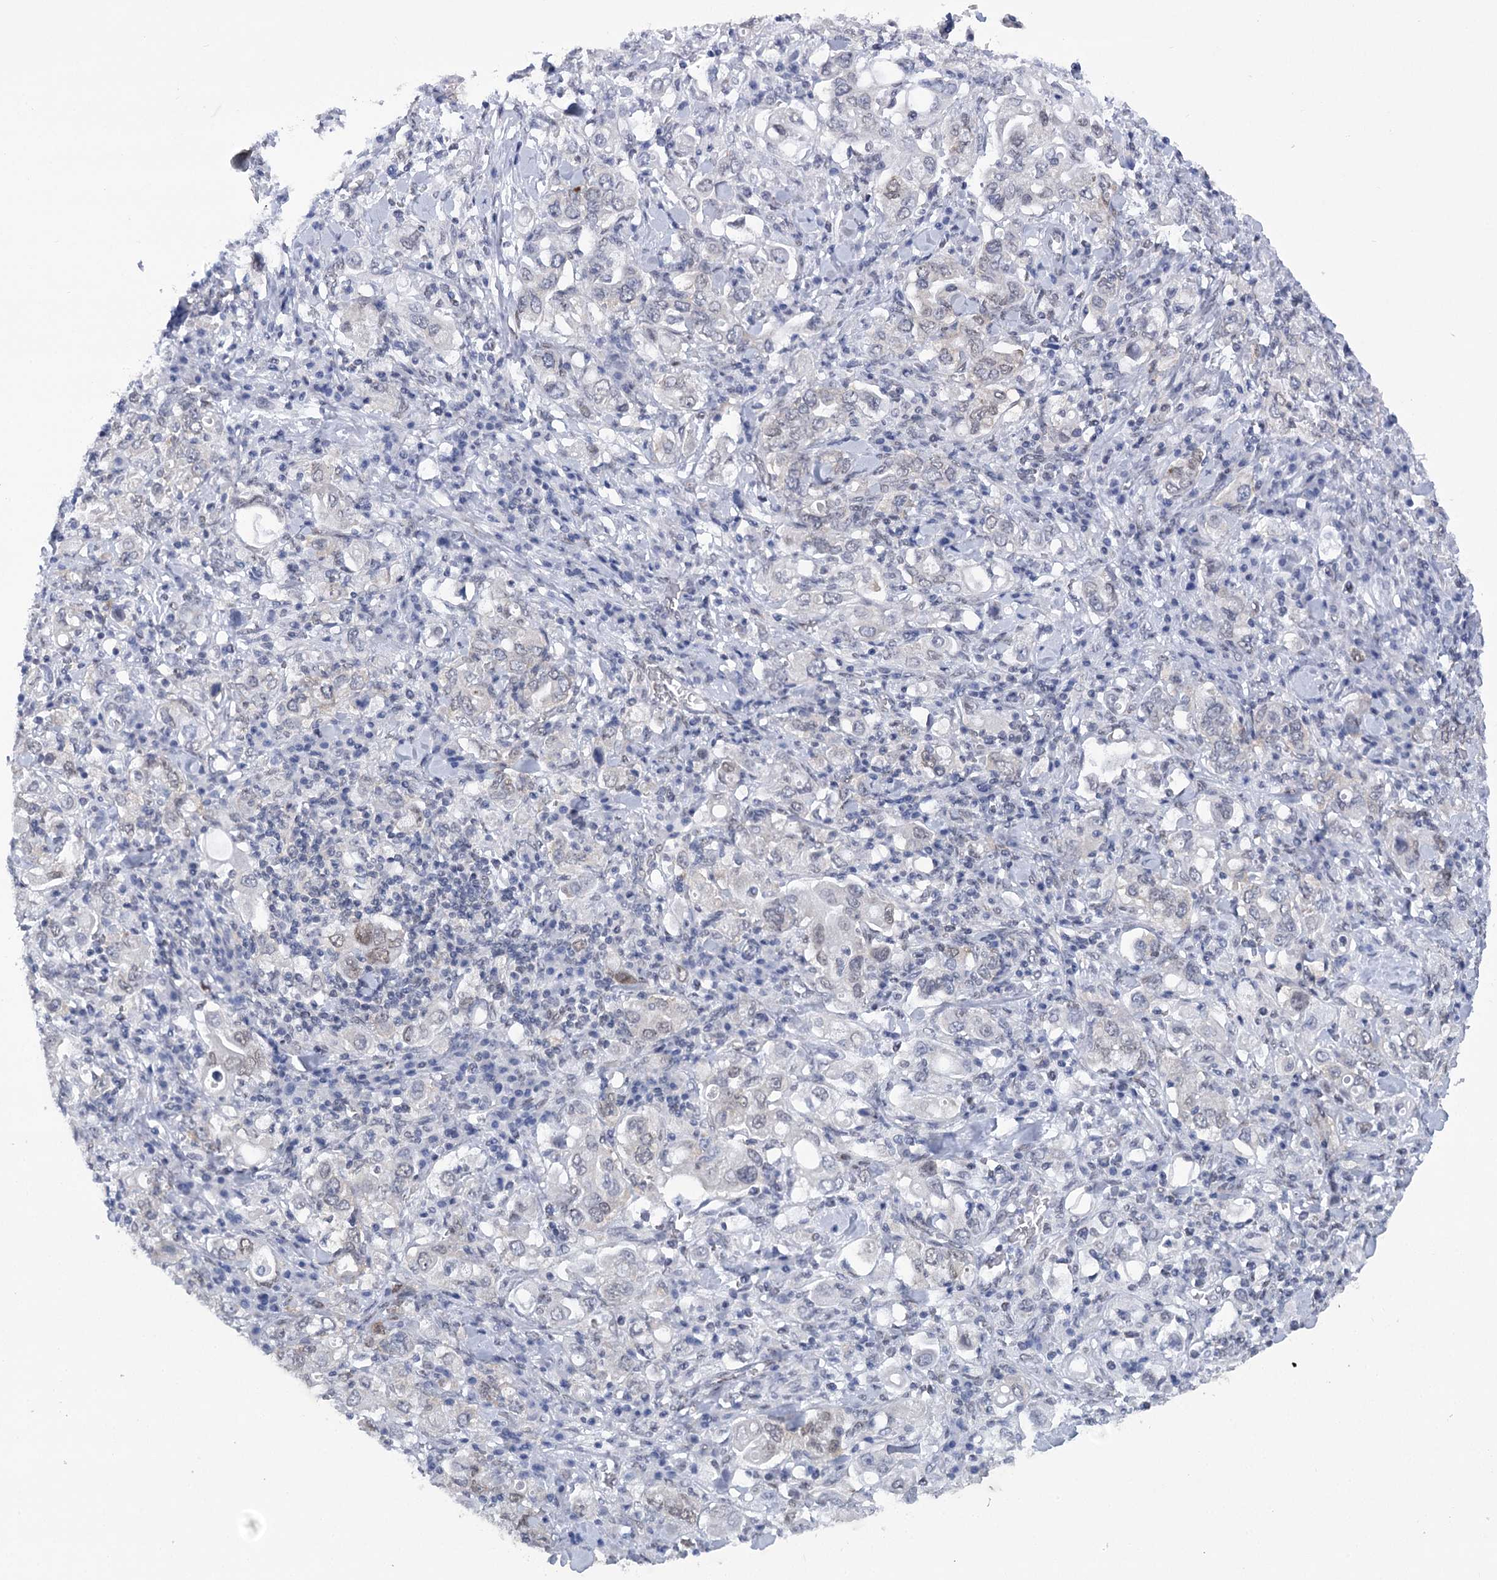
{"staining": {"intensity": "negative", "quantity": "none", "location": "none"}, "tissue": "stomach cancer", "cell_type": "Tumor cells", "image_type": "cancer", "snomed": [{"axis": "morphology", "description": "Adenocarcinoma, NOS"}, {"axis": "topography", "description": "Stomach, upper"}], "caption": "Human stomach cancer (adenocarcinoma) stained for a protein using immunohistochemistry (IHC) reveals no expression in tumor cells.", "gene": "HNRNPA0", "patient": {"sex": "male", "age": 62}}